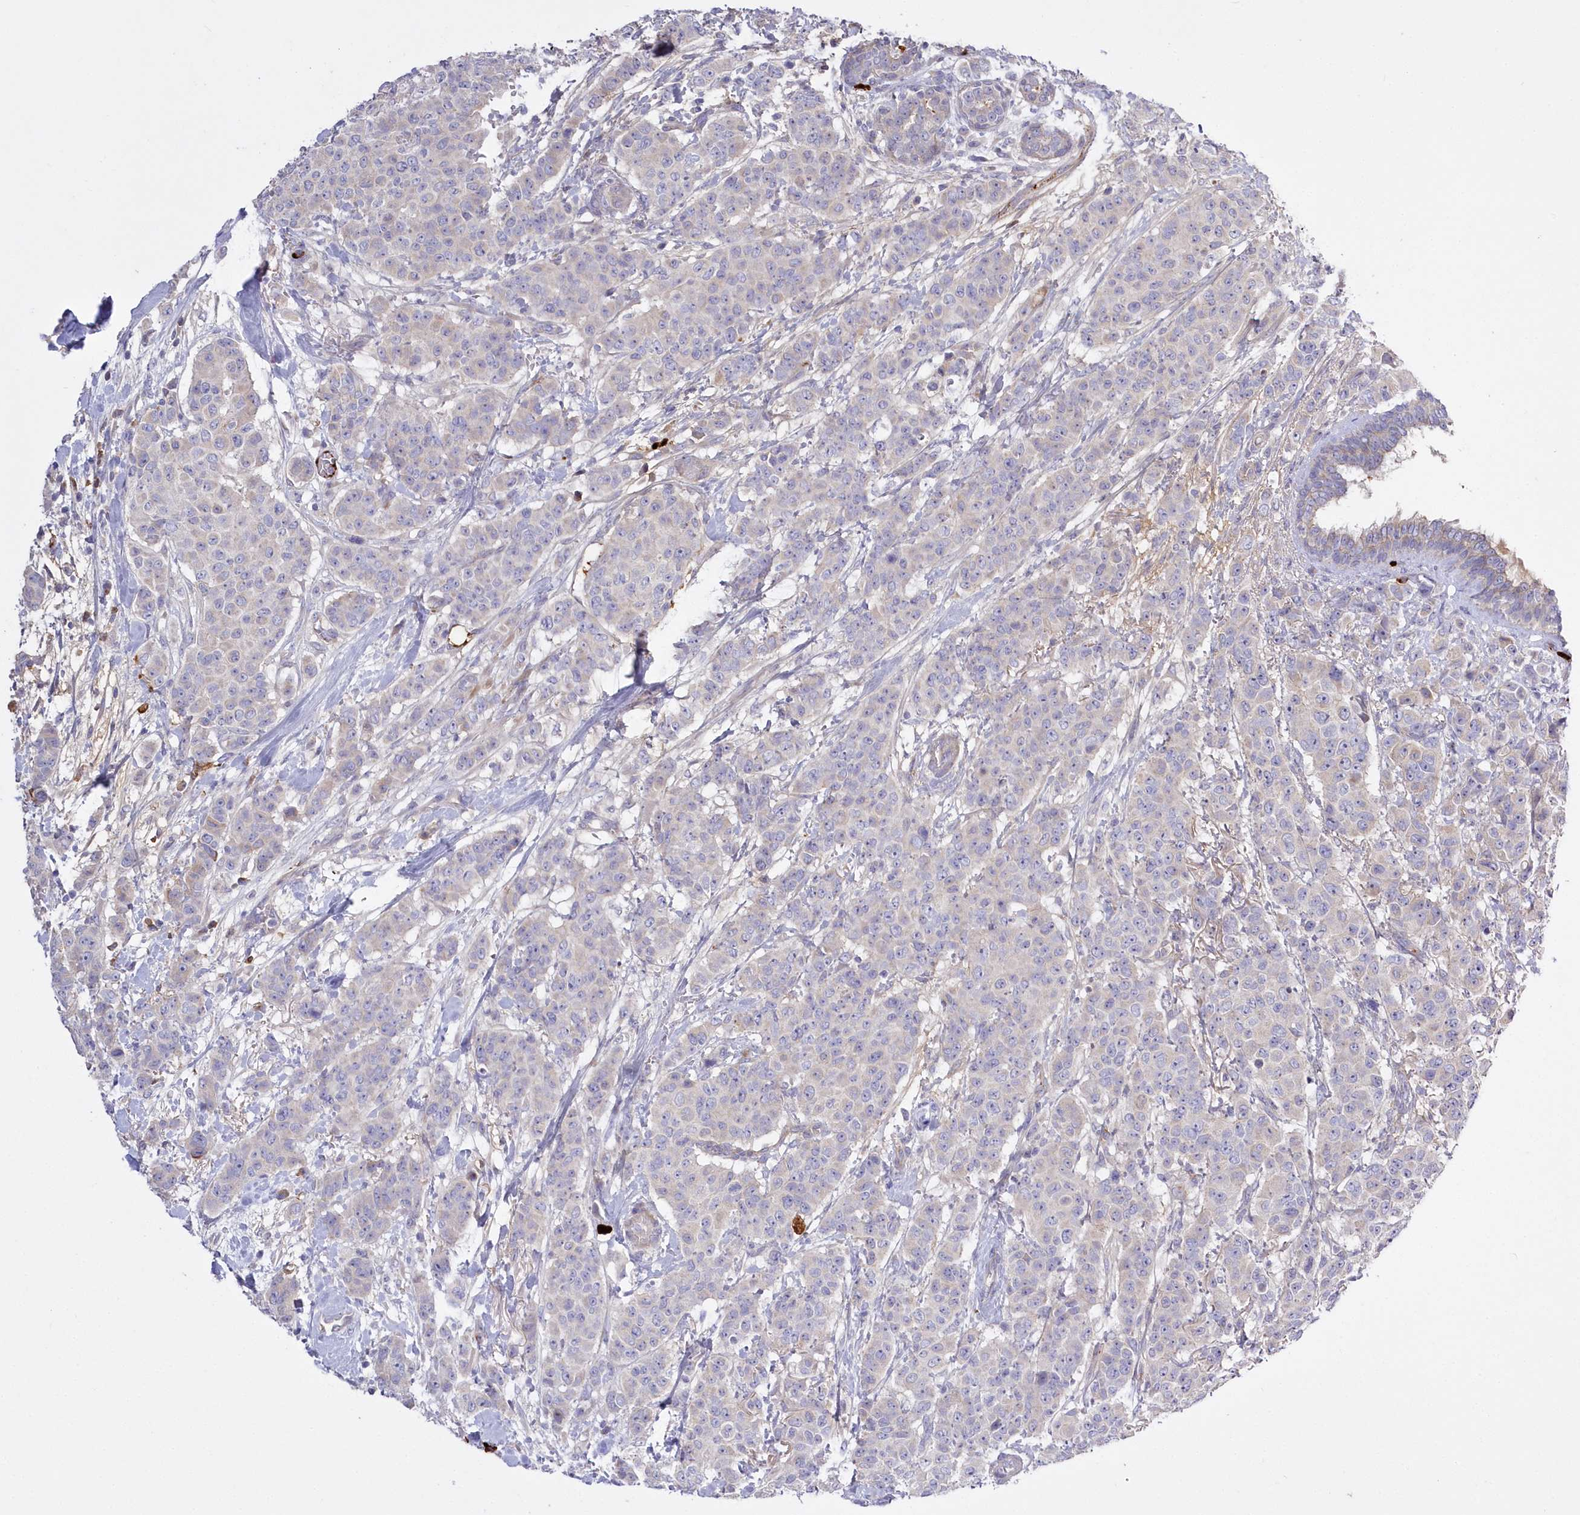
{"staining": {"intensity": "weak", "quantity": "25%-75%", "location": "cytoplasmic/membranous"}, "tissue": "breast cancer", "cell_type": "Tumor cells", "image_type": "cancer", "snomed": [{"axis": "morphology", "description": "Duct carcinoma"}, {"axis": "topography", "description": "Breast"}], "caption": "Breast infiltrating ductal carcinoma stained for a protein reveals weak cytoplasmic/membranous positivity in tumor cells.", "gene": "WBP1L", "patient": {"sex": "female", "age": 40}}